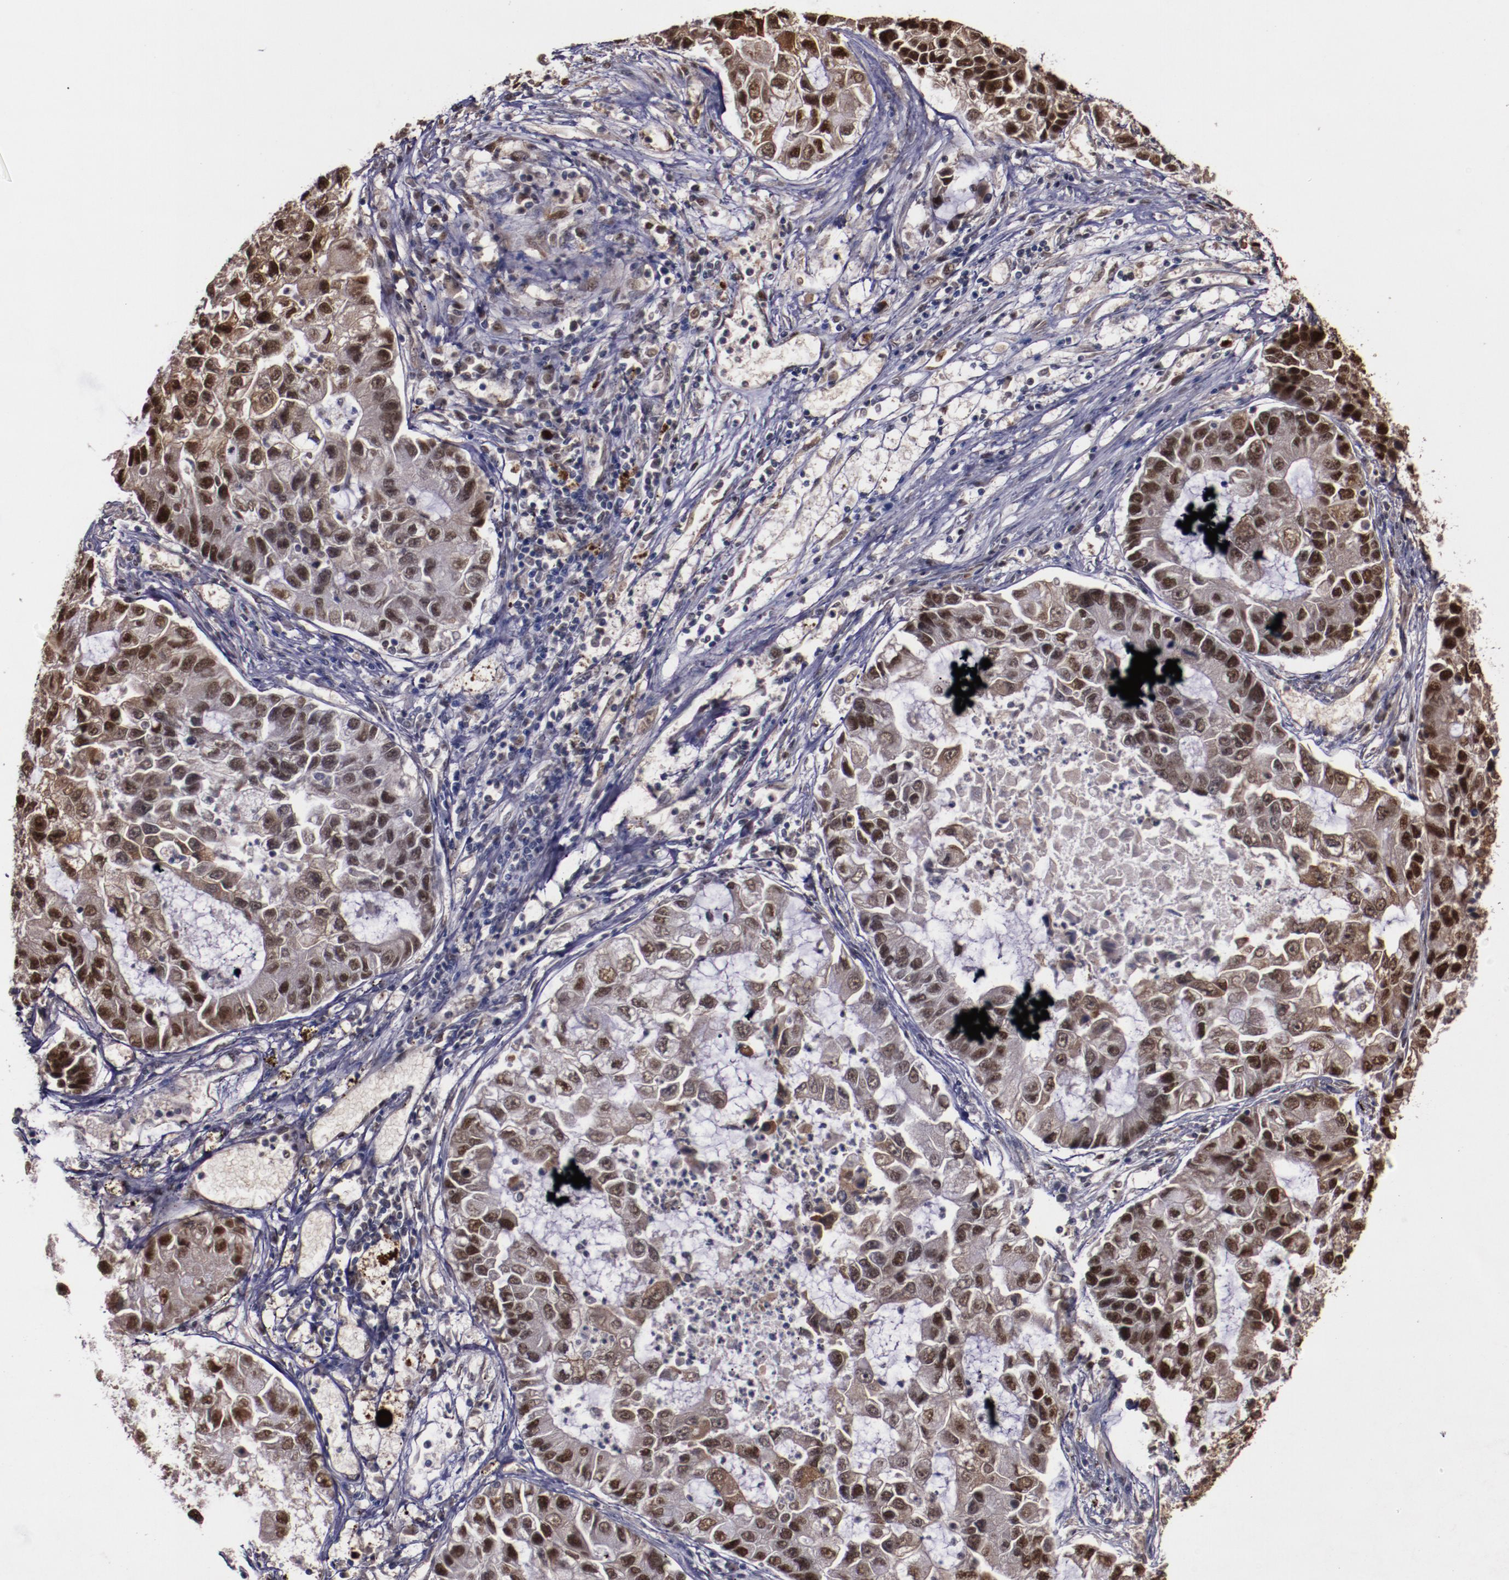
{"staining": {"intensity": "strong", "quantity": ">75%", "location": "cytoplasmic/membranous,nuclear"}, "tissue": "lung cancer", "cell_type": "Tumor cells", "image_type": "cancer", "snomed": [{"axis": "morphology", "description": "Adenocarcinoma, NOS"}, {"axis": "topography", "description": "Lung"}], "caption": "This photomicrograph exhibits adenocarcinoma (lung) stained with immunohistochemistry (IHC) to label a protein in brown. The cytoplasmic/membranous and nuclear of tumor cells show strong positivity for the protein. Nuclei are counter-stained blue.", "gene": "CHEK2", "patient": {"sex": "female", "age": 51}}